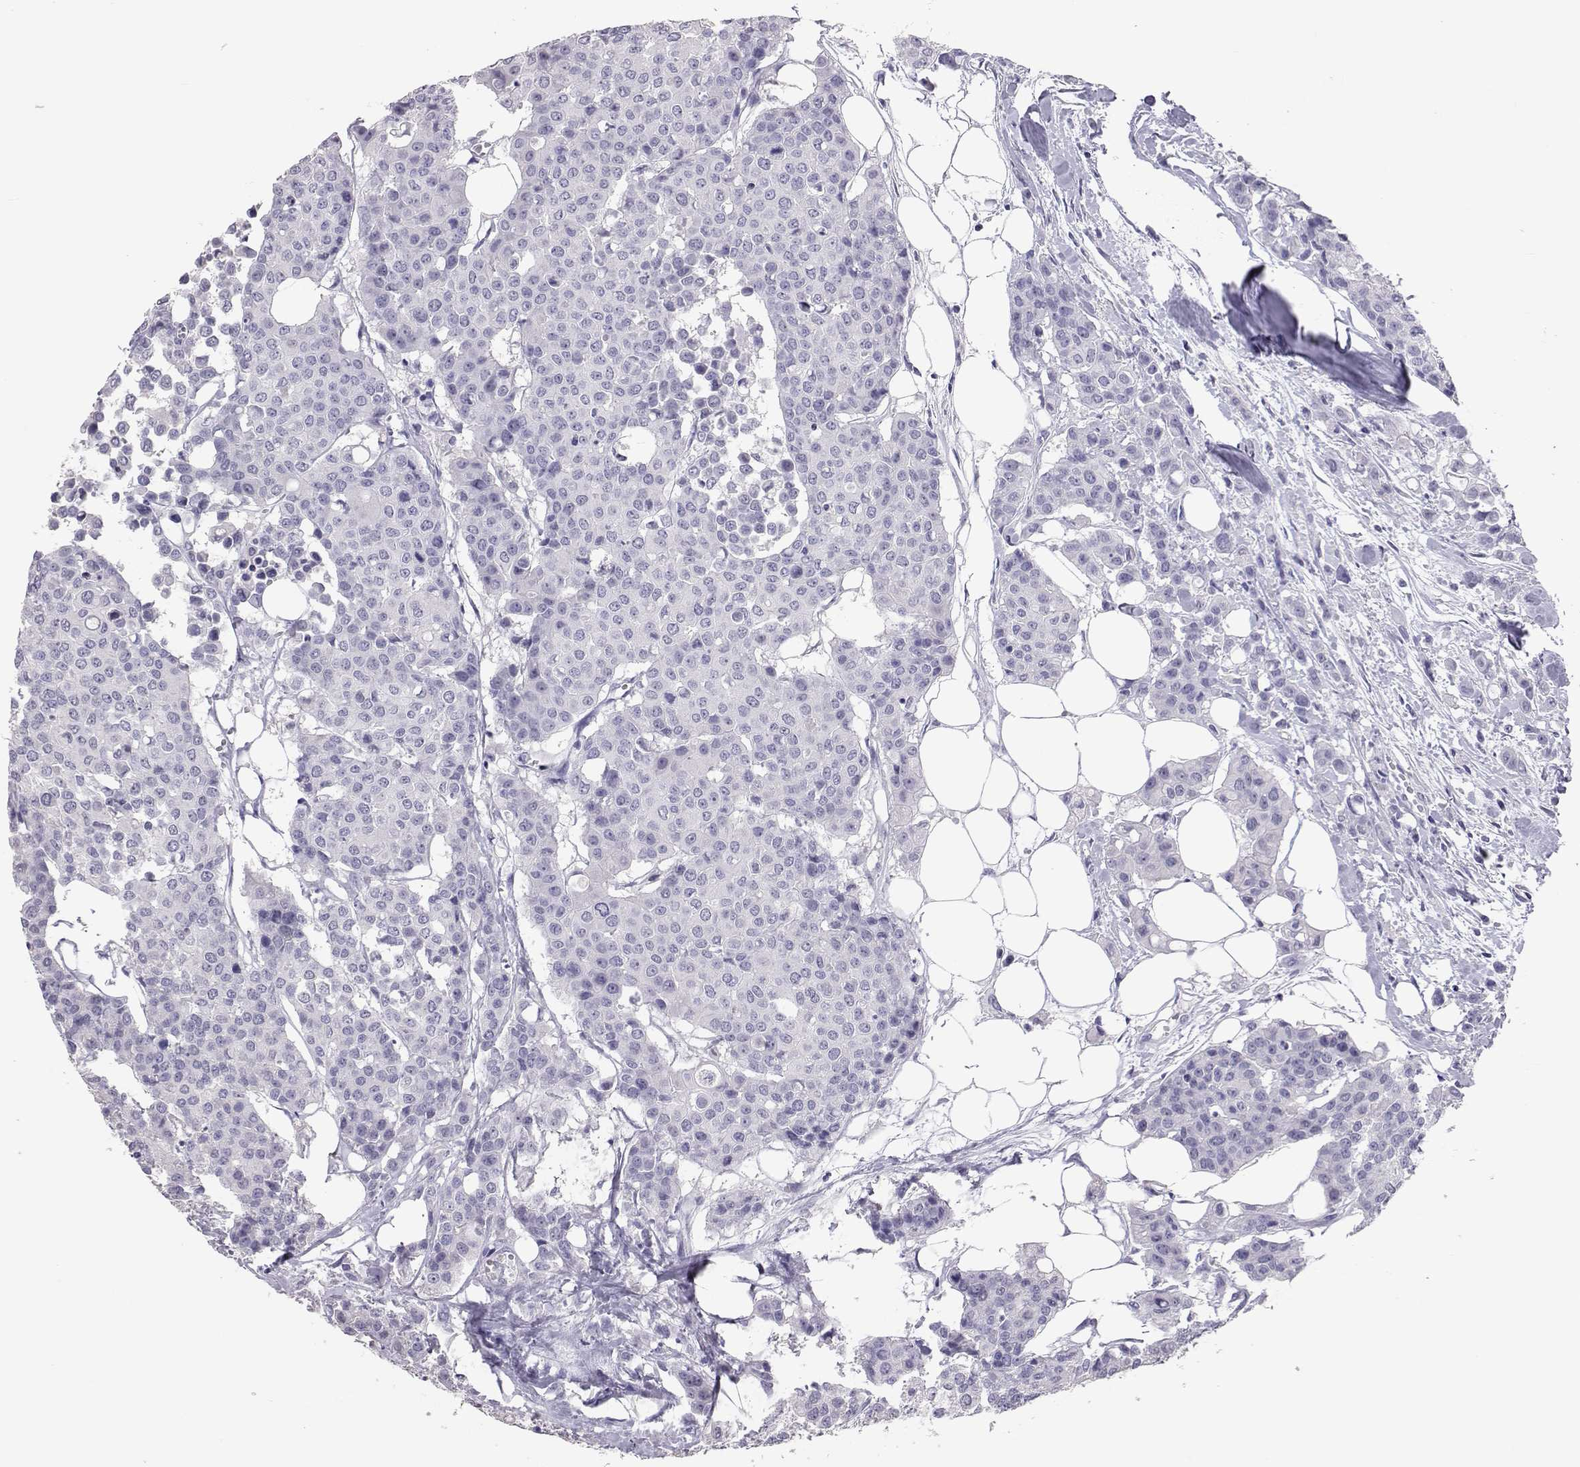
{"staining": {"intensity": "negative", "quantity": "none", "location": "none"}, "tissue": "carcinoid", "cell_type": "Tumor cells", "image_type": "cancer", "snomed": [{"axis": "morphology", "description": "Carcinoid, malignant, NOS"}, {"axis": "topography", "description": "Colon"}], "caption": "This is an IHC image of human malignant carcinoid. There is no expression in tumor cells.", "gene": "PMCH", "patient": {"sex": "male", "age": 81}}